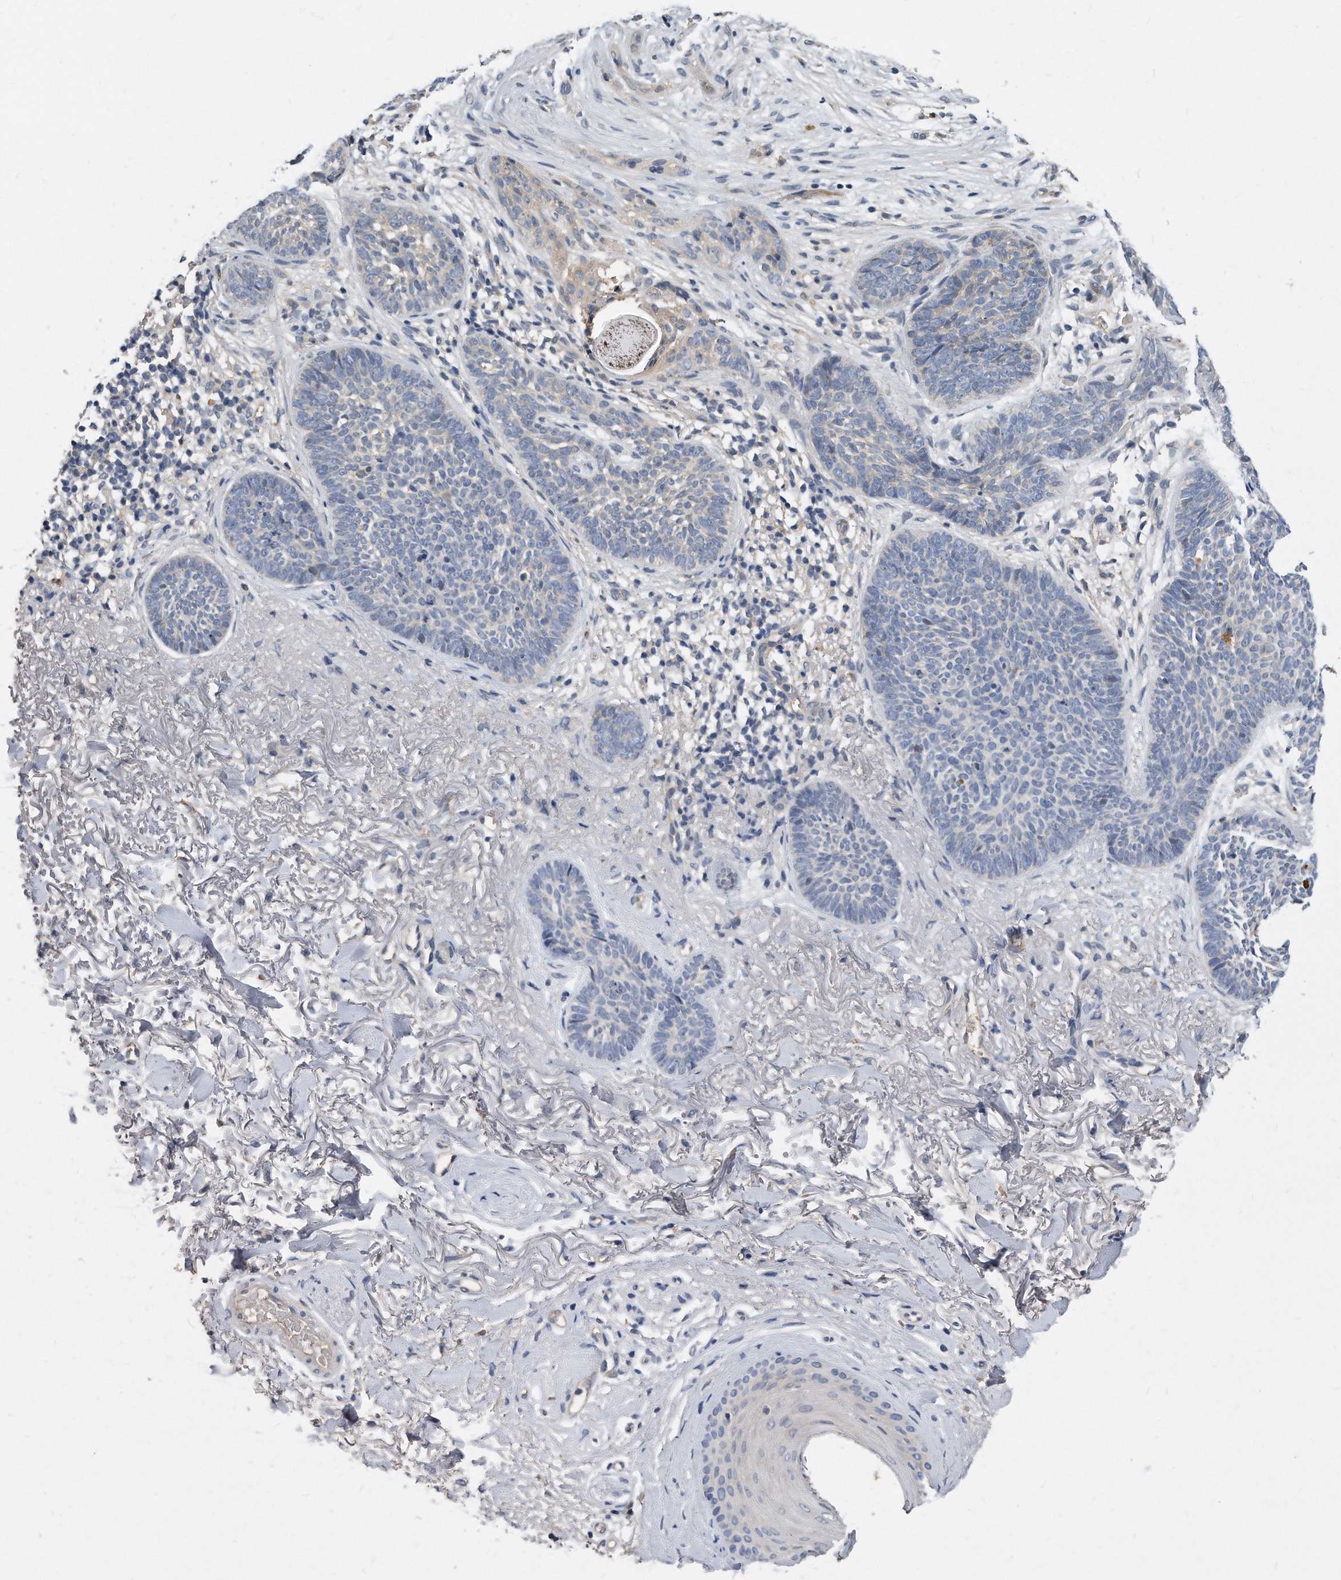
{"staining": {"intensity": "negative", "quantity": "none", "location": "none"}, "tissue": "skin cancer", "cell_type": "Tumor cells", "image_type": "cancer", "snomed": [{"axis": "morphology", "description": "Basal cell carcinoma"}, {"axis": "topography", "description": "Skin"}], "caption": "DAB immunohistochemical staining of skin cancer (basal cell carcinoma) demonstrates no significant staining in tumor cells.", "gene": "HOMER3", "patient": {"sex": "female", "age": 70}}